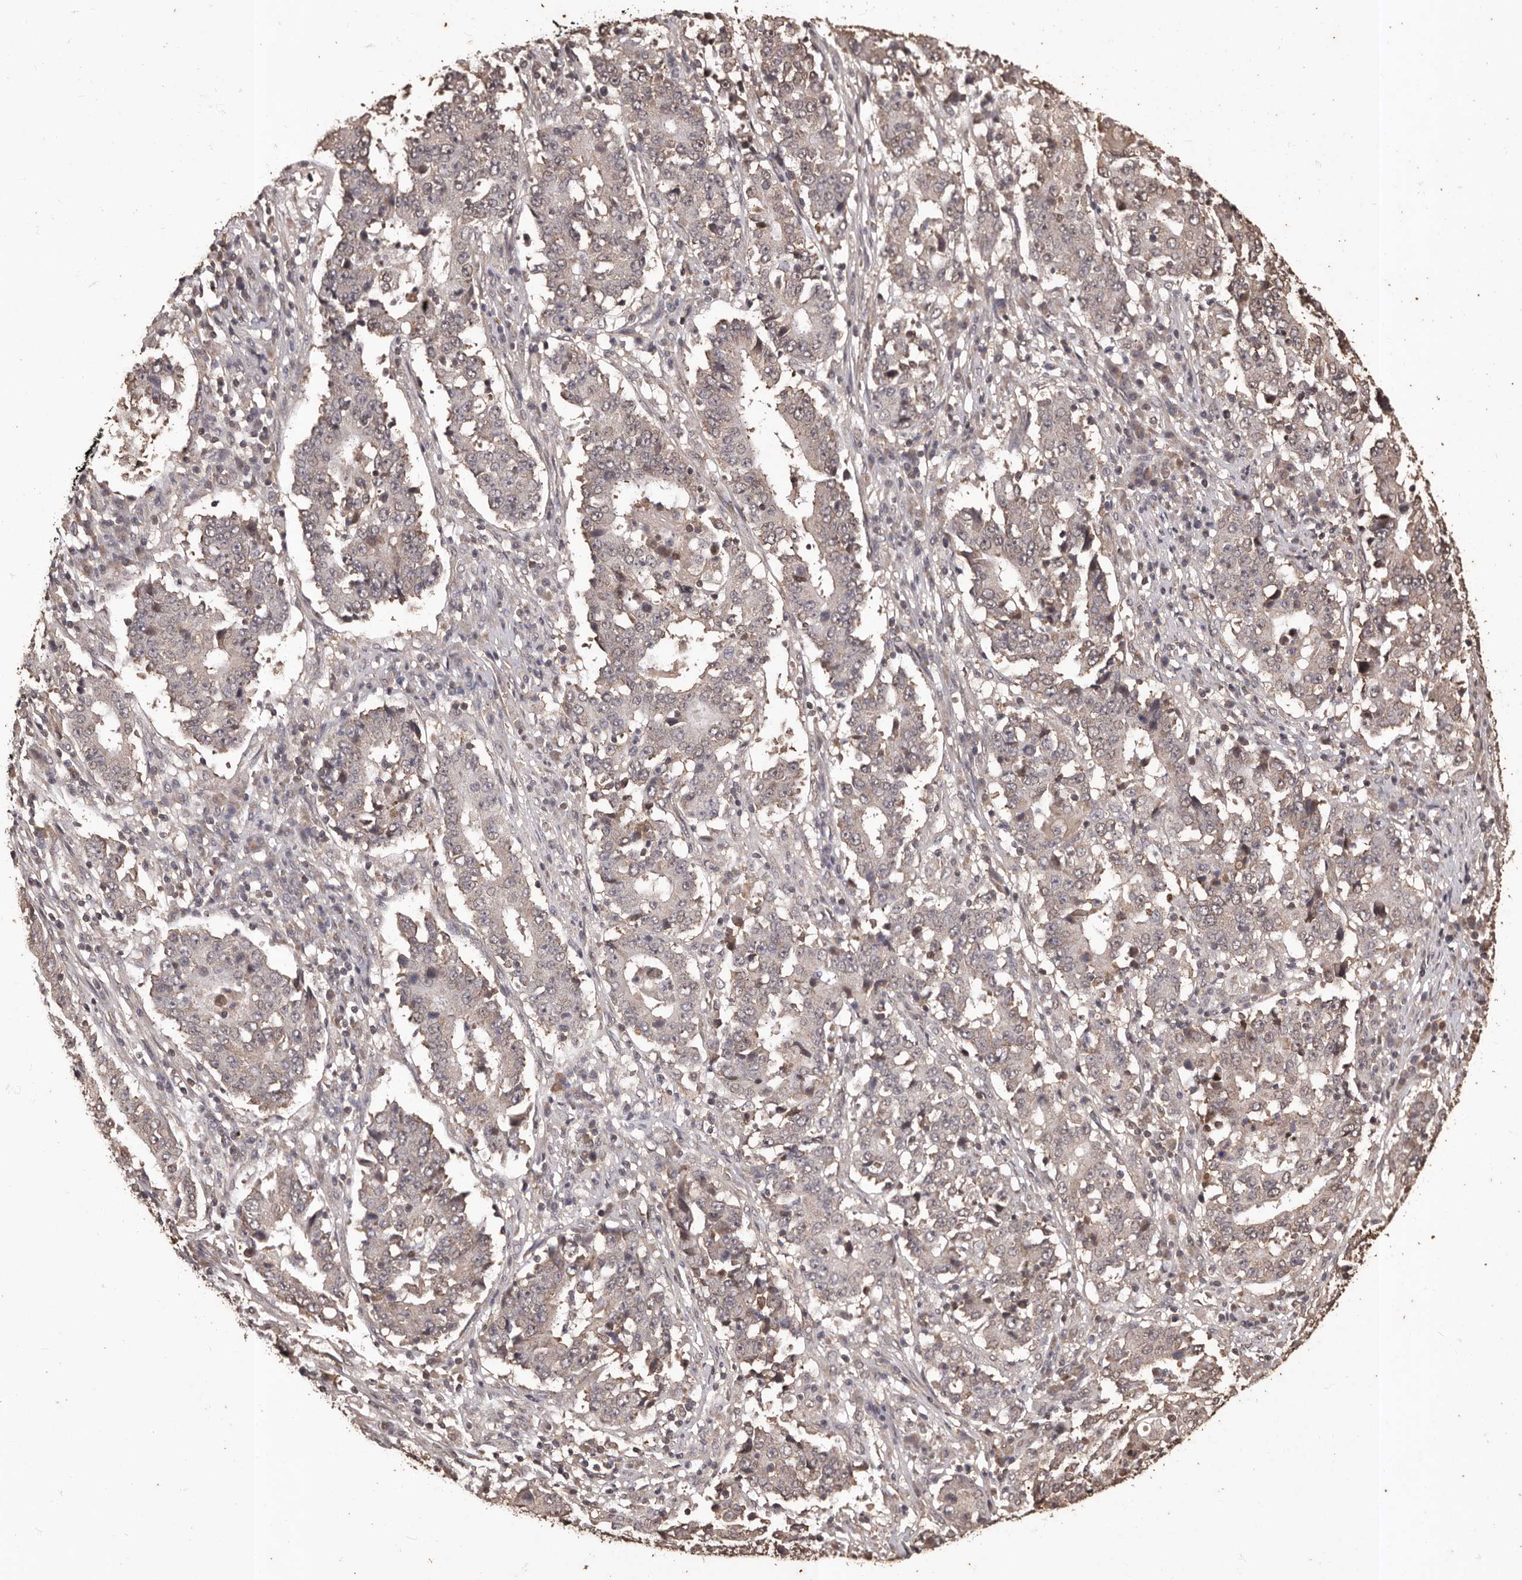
{"staining": {"intensity": "weak", "quantity": "<25%", "location": "cytoplasmic/membranous"}, "tissue": "stomach cancer", "cell_type": "Tumor cells", "image_type": "cancer", "snomed": [{"axis": "morphology", "description": "Adenocarcinoma, NOS"}, {"axis": "topography", "description": "Stomach"}], "caption": "There is no significant positivity in tumor cells of stomach cancer (adenocarcinoma). (Brightfield microscopy of DAB immunohistochemistry (IHC) at high magnification).", "gene": "NAV1", "patient": {"sex": "male", "age": 59}}